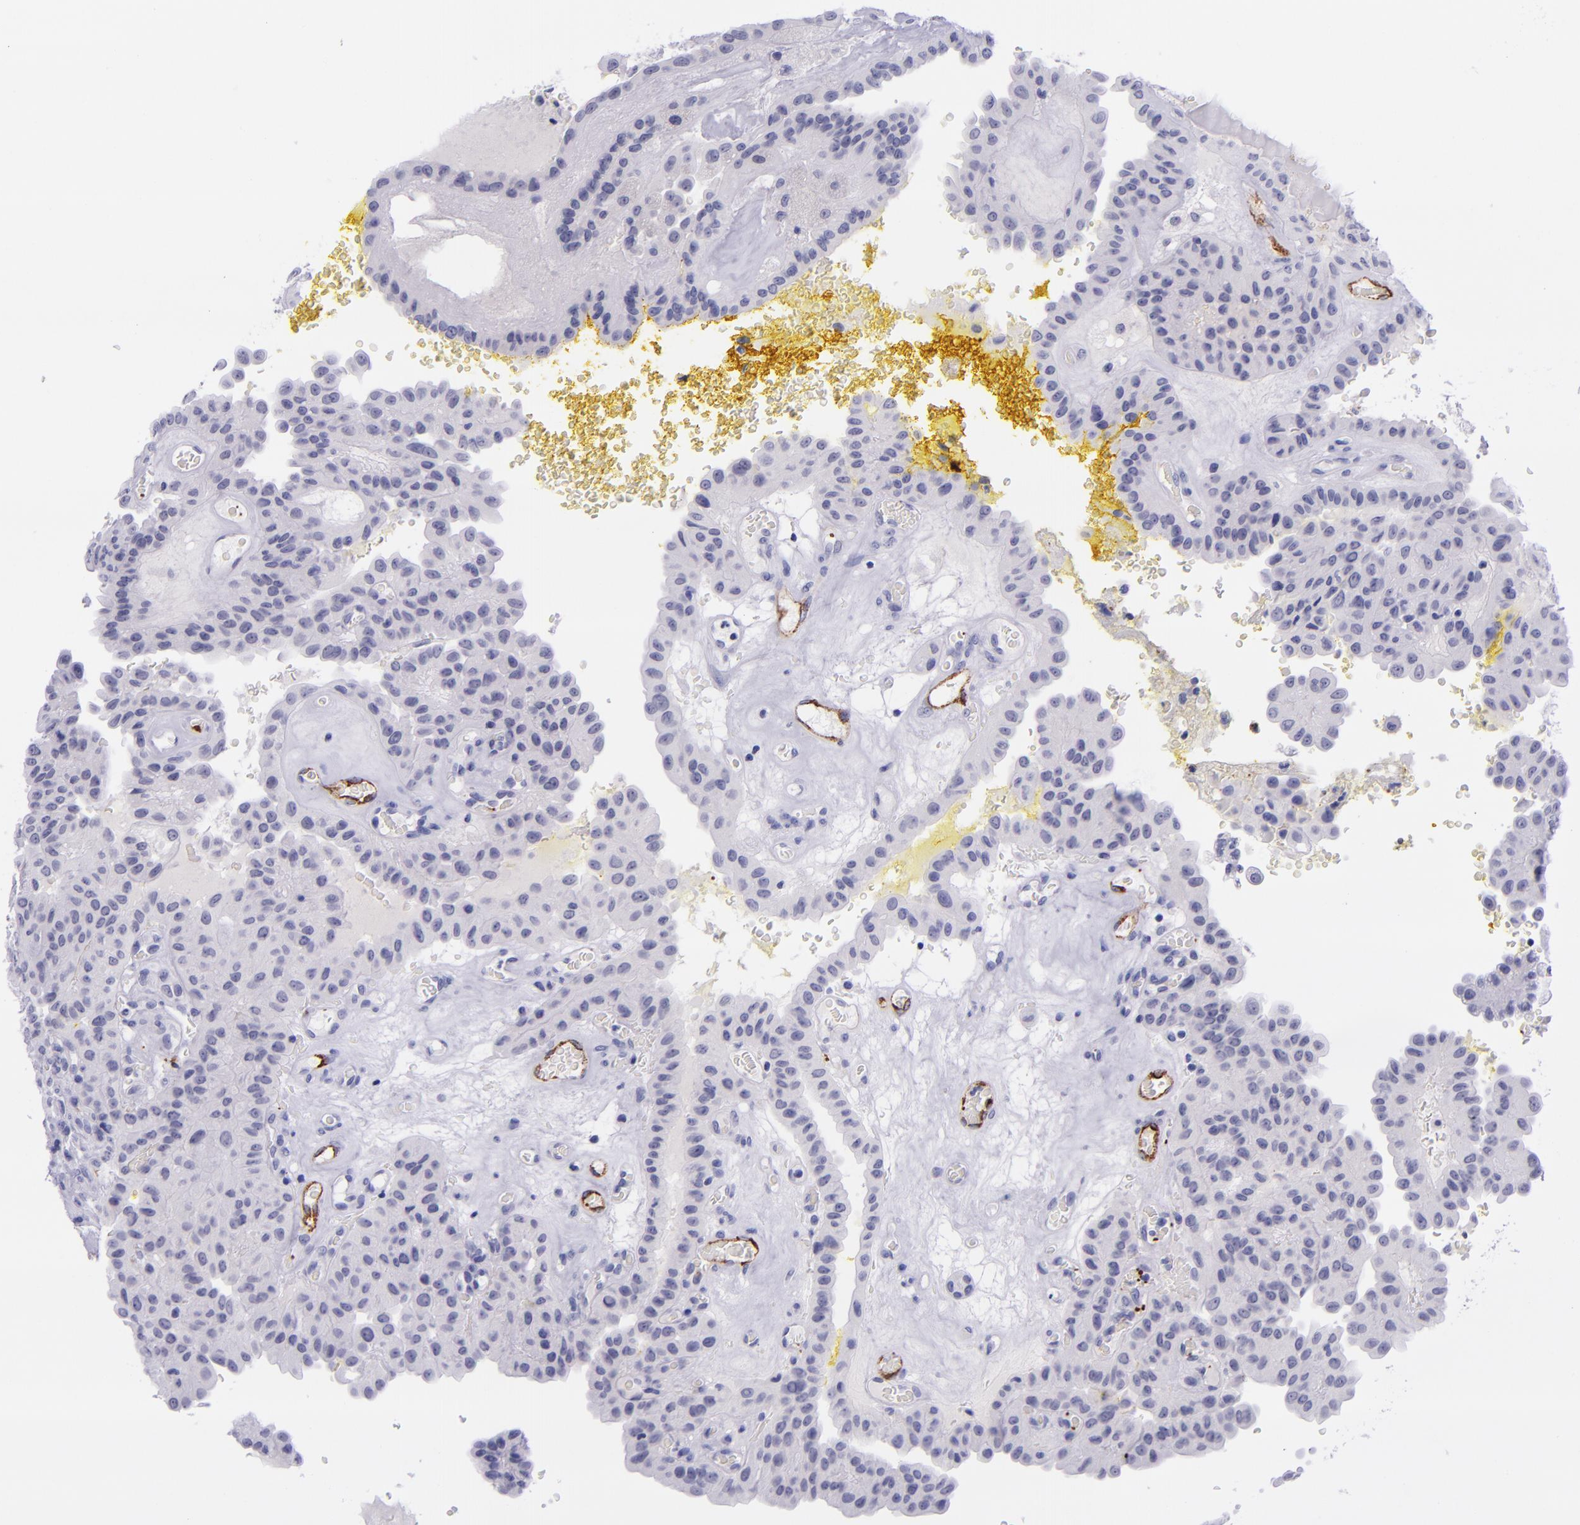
{"staining": {"intensity": "negative", "quantity": "none", "location": "none"}, "tissue": "thyroid cancer", "cell_type": "Tumor cells", "image_type": "cancer", "snomed": [{"axis": "morphology", "description": "Papillary adenocarcinoma, NOS"}, {"axis": "topography", "description": "Thyroid gland"}], "caption": "Immunohistochemistry of human thyroid cancer (papillary adenocarcinoma) demonstrates no positivity in tumor cells. The staining is performed using DAB (3,3'-diaminobenzidine) brown chromogen with nuclei counter-stained in using hematoxylin.", "gene": "SELE", "patient": {"sex": "male", "age": 87}}